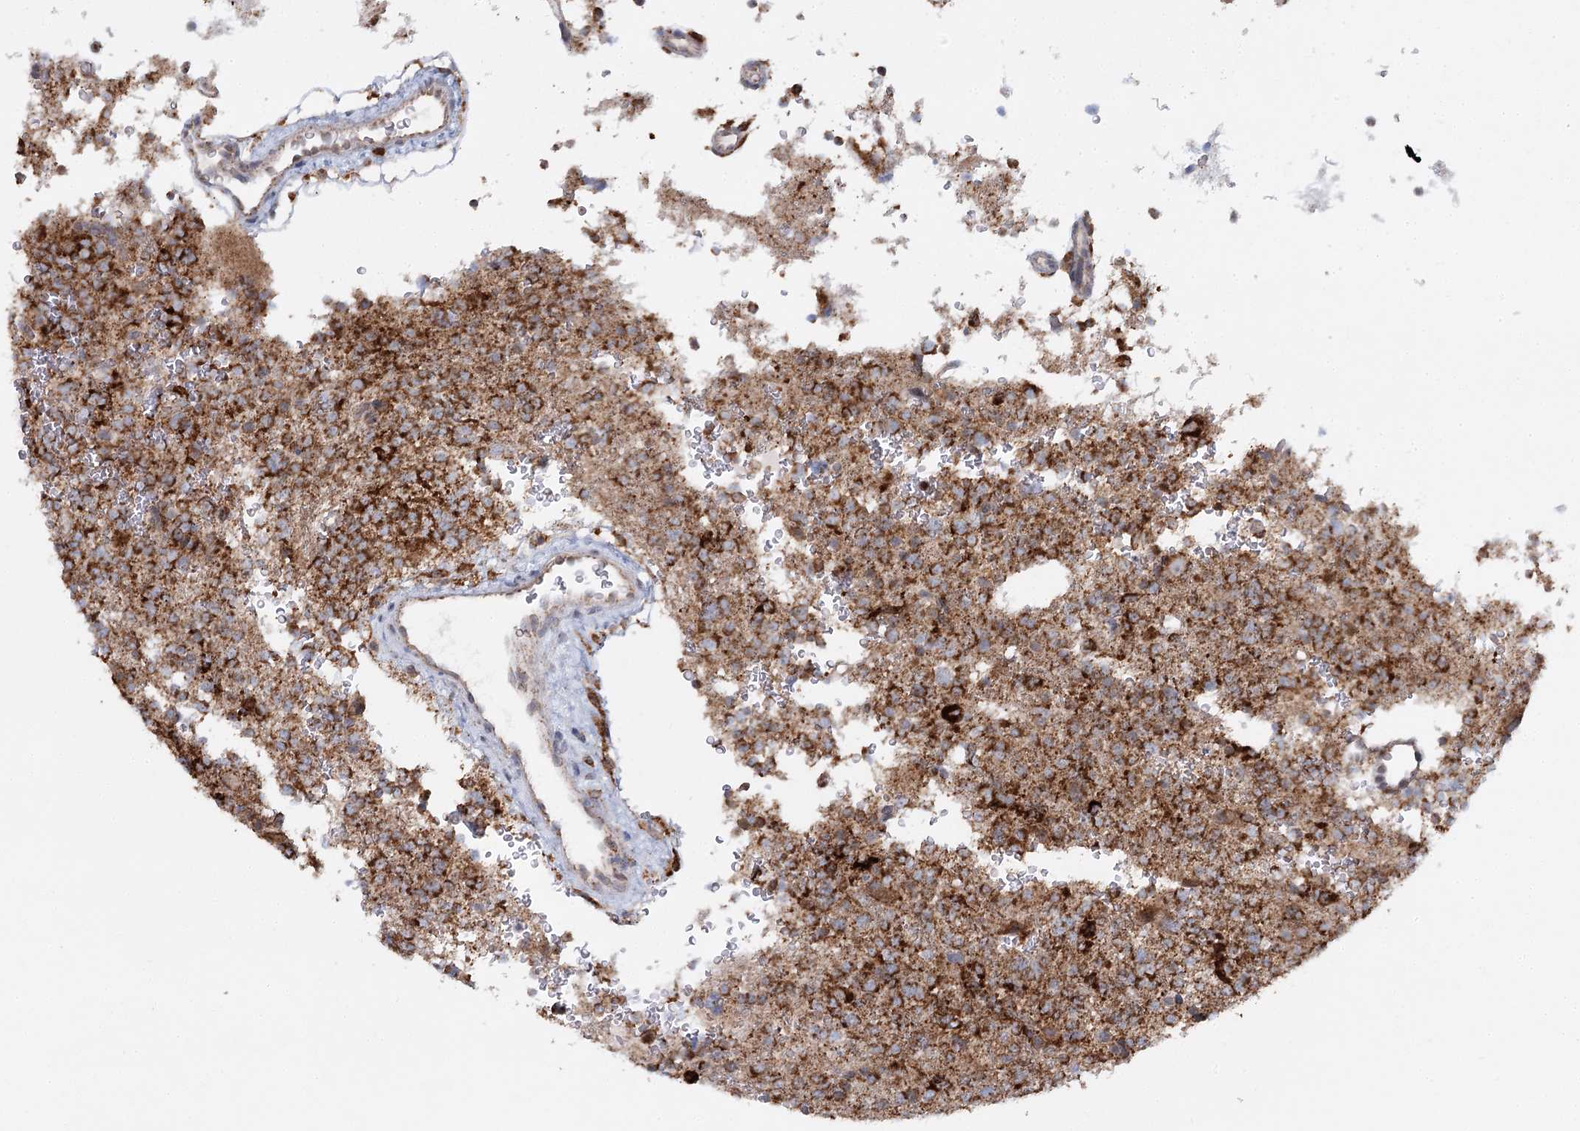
{"staining": {"intensity": "strong", "quantity": ">75%", "location": "cytoplasmic/membranous"}, "tissue": "glioma", "cell_type": "Tumor cells", "image_type": "cancer", "snomed": [{"axis": "morphology", "description": "Glioma, malignant, High grade"}, {"axis": "topography", "description": "Brain"}], "caption": "Immunohistochemical staining of human glioma displays strong cytoplasmic/membranous protein staining in approximately >75% of tumor cells.", "gene": "TAS1R1", "patient": {"sex": "female", "age": 62}}